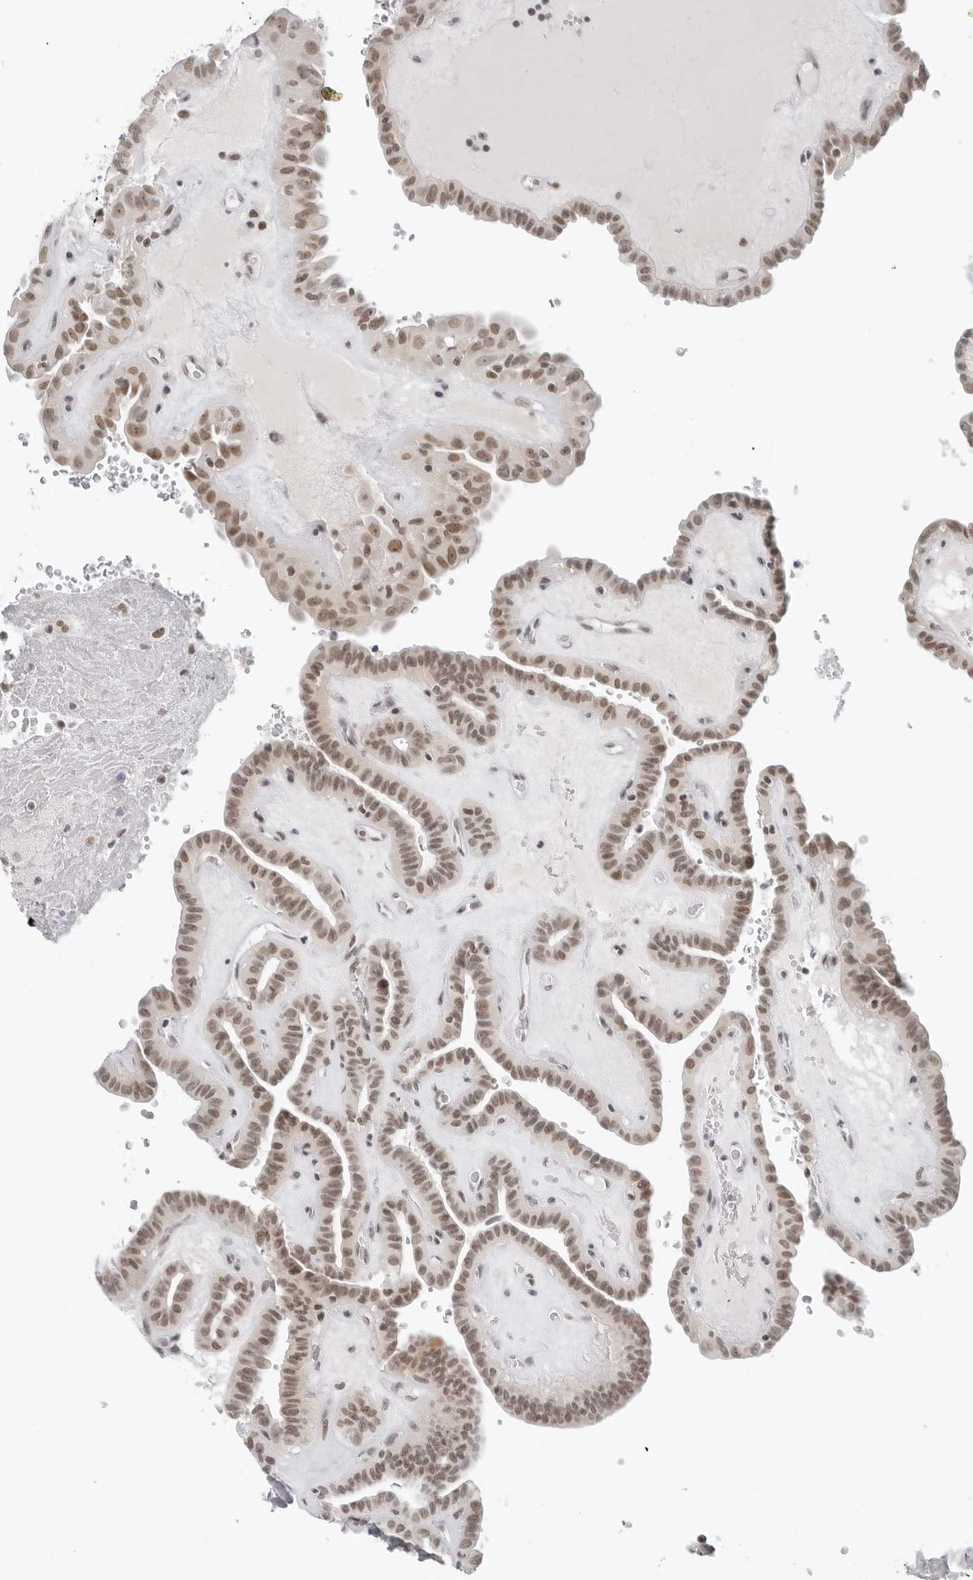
{"staining": {"intensity": "weak", "quantity": ">75%", "location": "nuclear"}, "tissue": "thyroid cancer", "cell_type": "Tumor cells", "image_type": "cancer", "snomed": [{"axis": "morphology", "description": "Papillary adenocarcinoma, NOS"}, {"axis": "topography", "description": "Thyroid gland"}], "caption": "Thyroid cancer was stained to show a protein in brown. There is low levels of weak nuclear positivity in approximately >75% of tumor cells. The staining was performed using DAB, with brown indicating positive protein expression. Nuclei are stained blue with hematoxylin.", "gene": "FOXK2", "patient": {"sex": "male", "age": 77}}